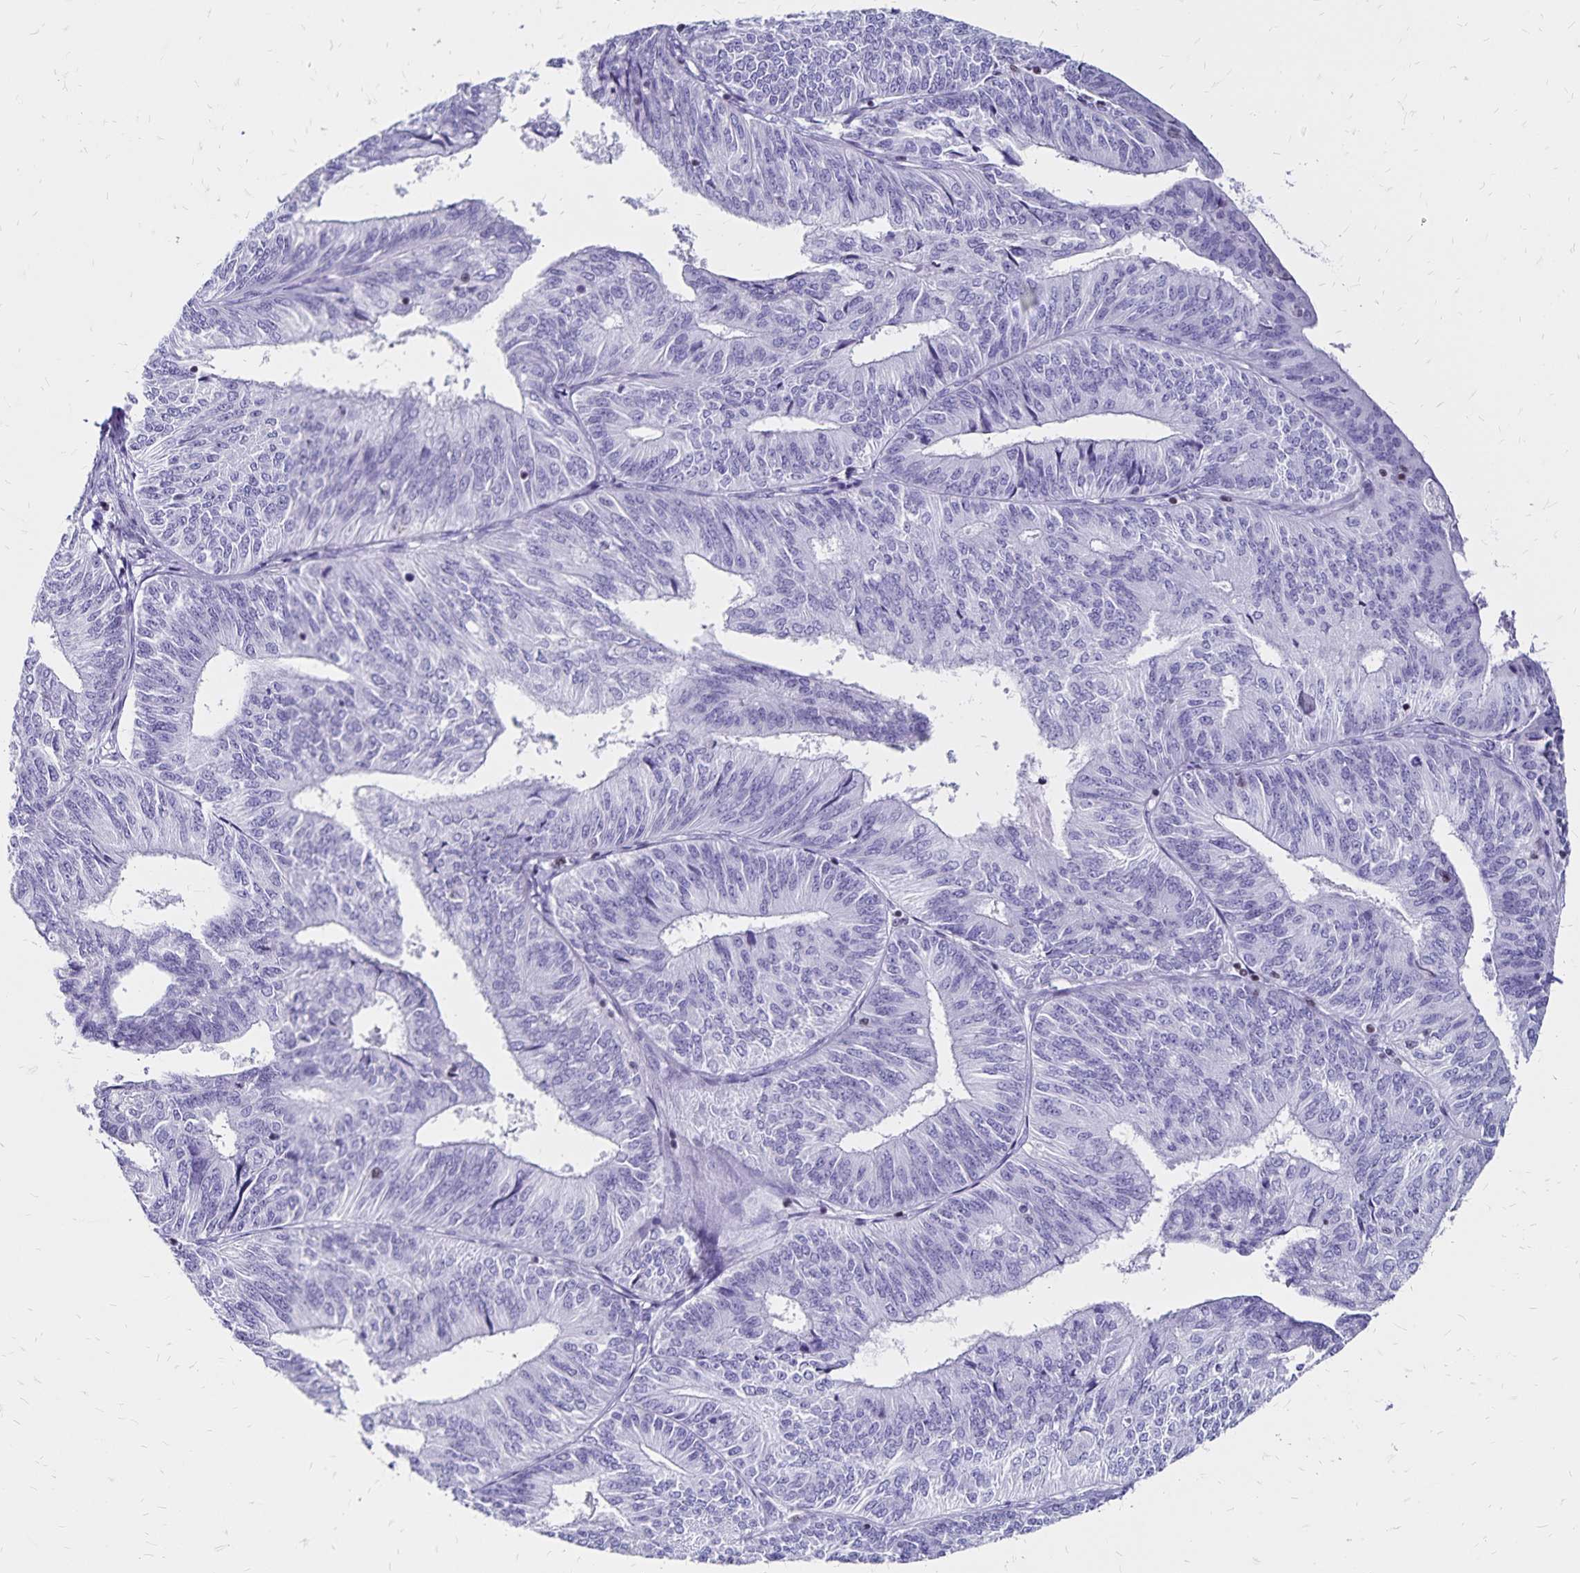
{"staining": {"intensity": "negative", "quantity": "none", "location": "none"}, "tissue": "endometrial cancer", "cell_type": "Tumor cells", "image_type": "cancer", "snomed": [{"axis": "morphology", "description": "Adenocarcinoma, NOS"}, {"axis": "topography", "description": "Endometrium"}], "caption": "Adenocarcinoma (endometrial) was stained to show a protein in brown. There is no significant staining in tumor cells.", "gene": "IKZF1", "patient": {"sex": "female", "age": 58}}